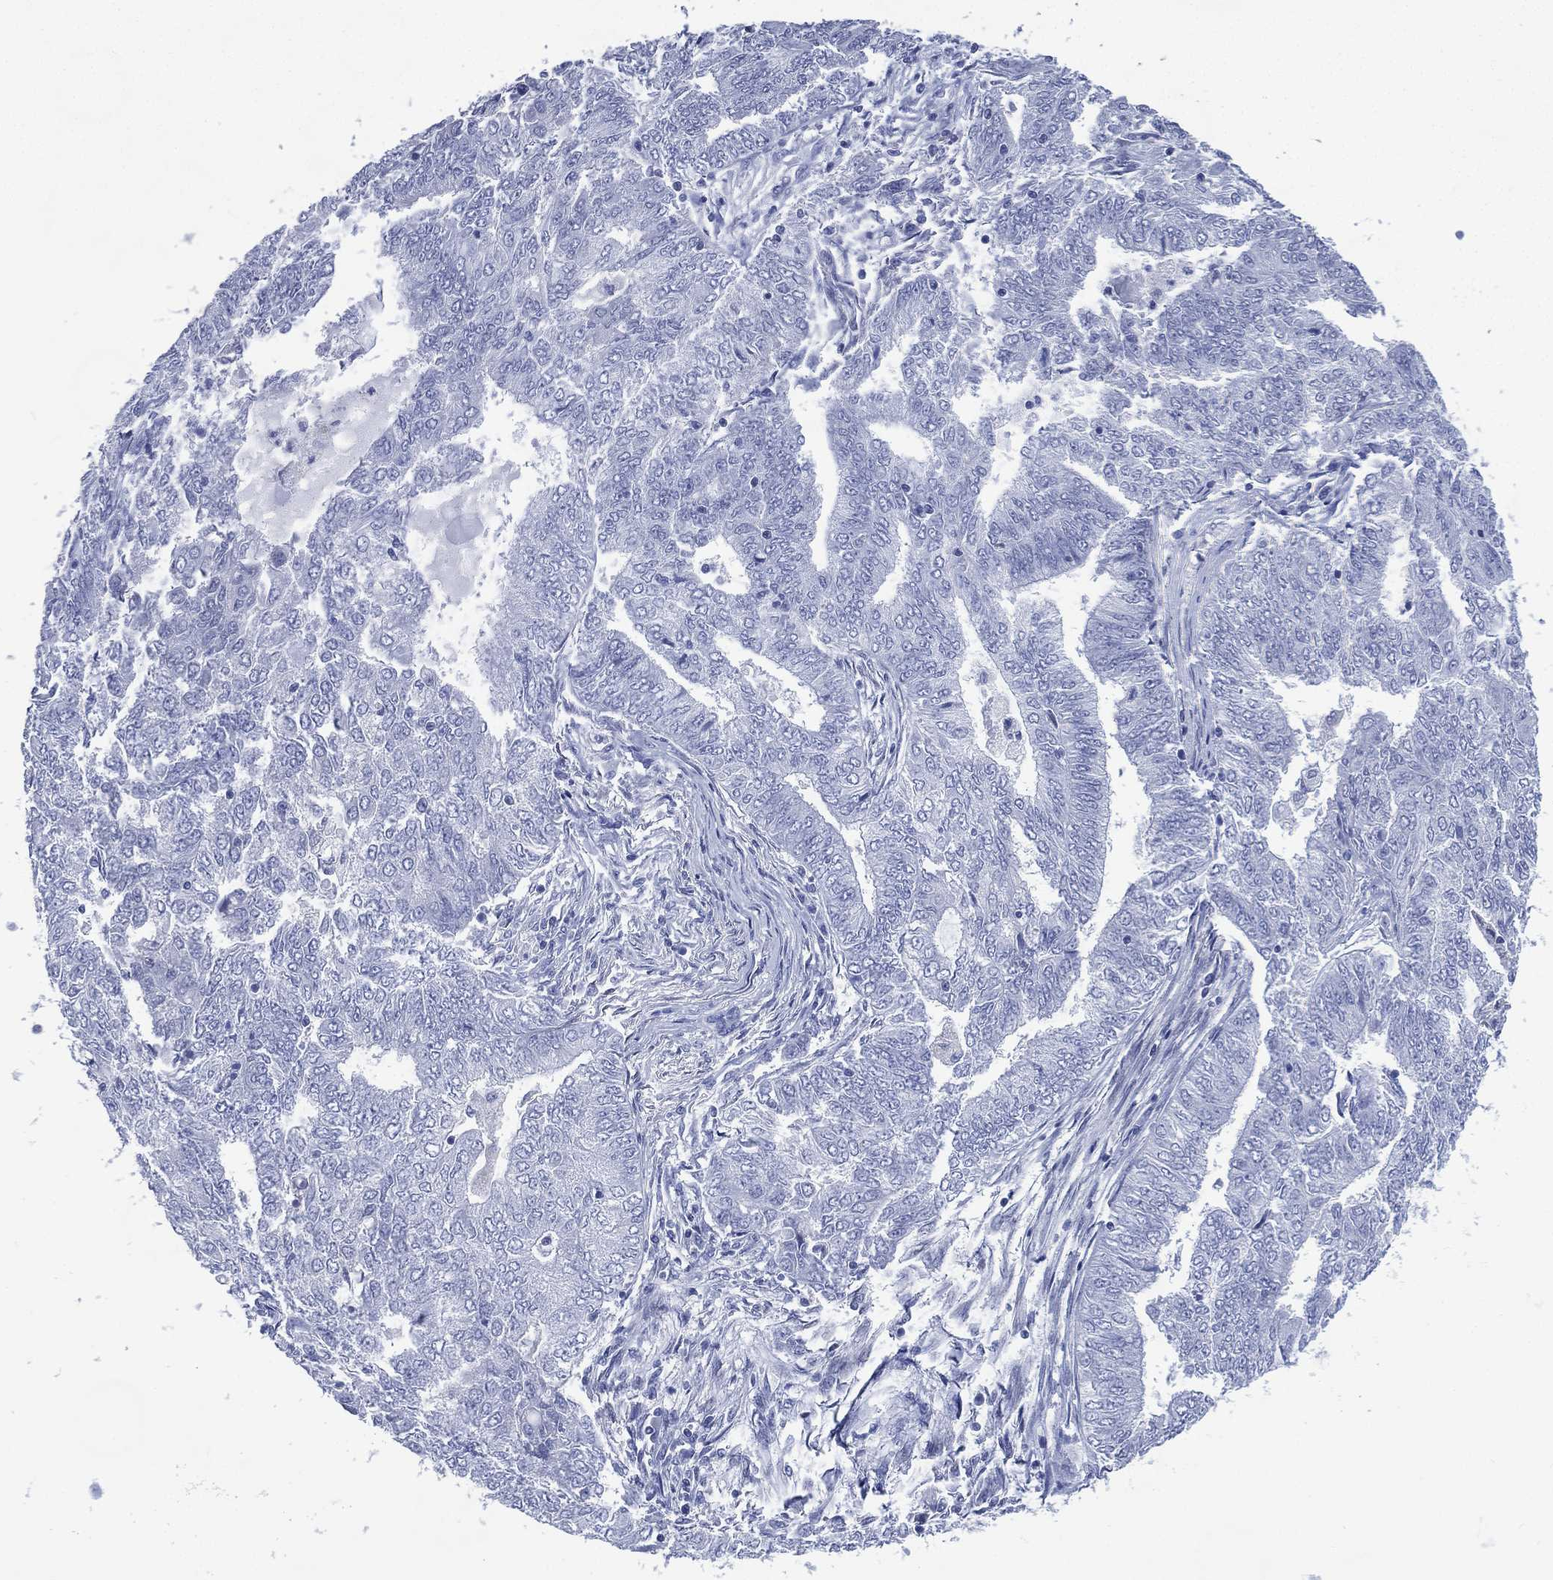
{"staining": {"intensity": "negative", "quantity": "none", "location": "none"}, "tissue": "endometrial cancer", "cell_type": "Tumor cells", "image_type": "cancer", "snomed": [{"axis": "morphology", "description": "Adenocarcinoma, NOS"}, {"axis": "topography", "description": "Endometrium"}], "caption": "Immunohistochemistry of endometrial adenocarcinoma shows no expression in tumor cells.", "gene": "TMEM247", "patient": {"sex": "female", "age": 62}}